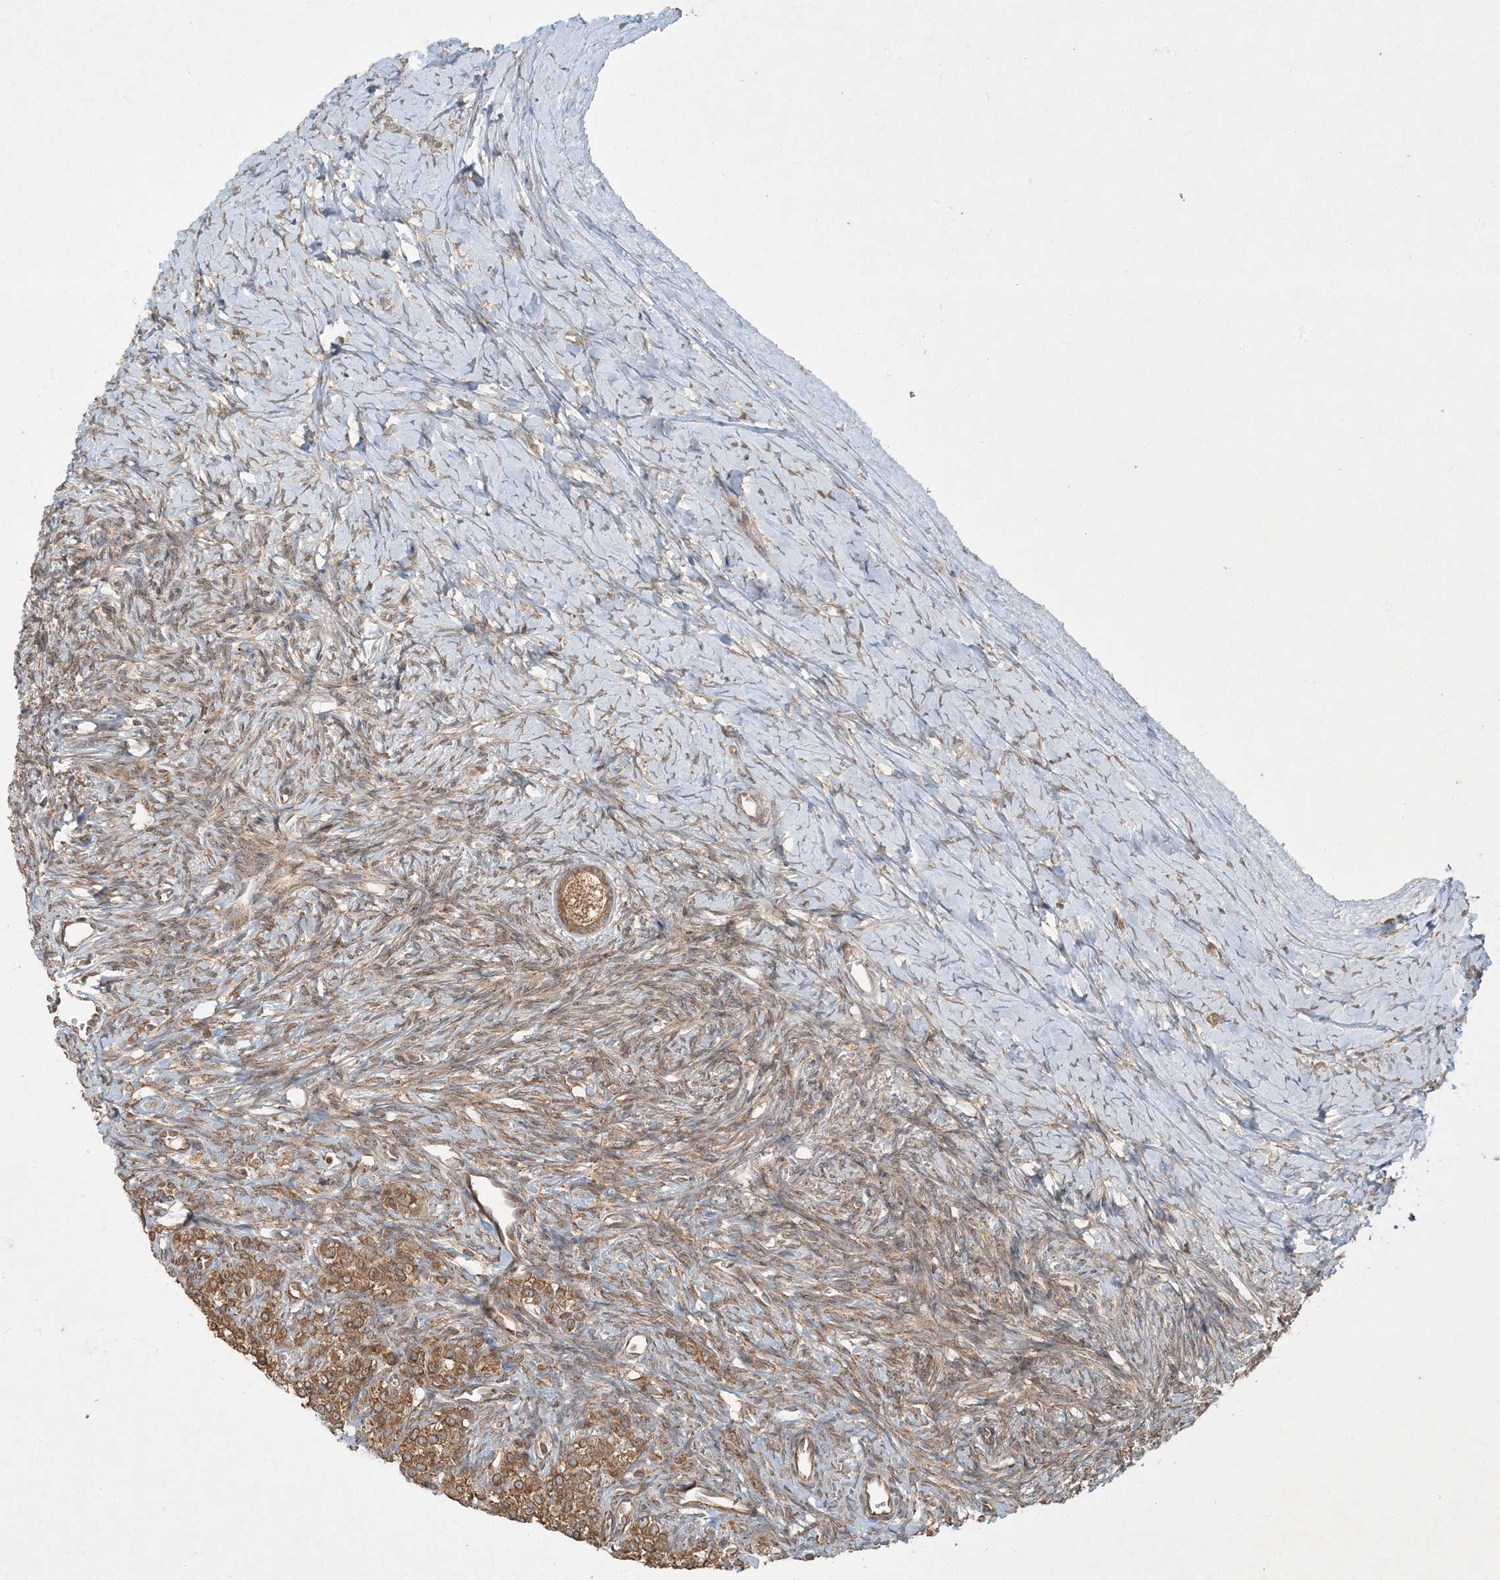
{"staining": {"intensity": "moderate", "quantity": ">75%", "location": "cytoplasmic/membranous"}, "tissue": "ovary", "cell_type": "Follicle cells", "image_type": "normal", "snomed": [{"axis": "morphology", "description": "Normal tissue, NOS"}, {"axis": "morphology", "description": "Developmental malformation"}, {"axis": "topography", "description": "Ovary"}], "caption": "Protein expression analysis of unremarkable ovary exhibits moderate cytoplasmic/membranous expression in approximately >75% of follicle cells.", "gene": "COMMD8", "patient": {"sex": "female", "age": 39}}